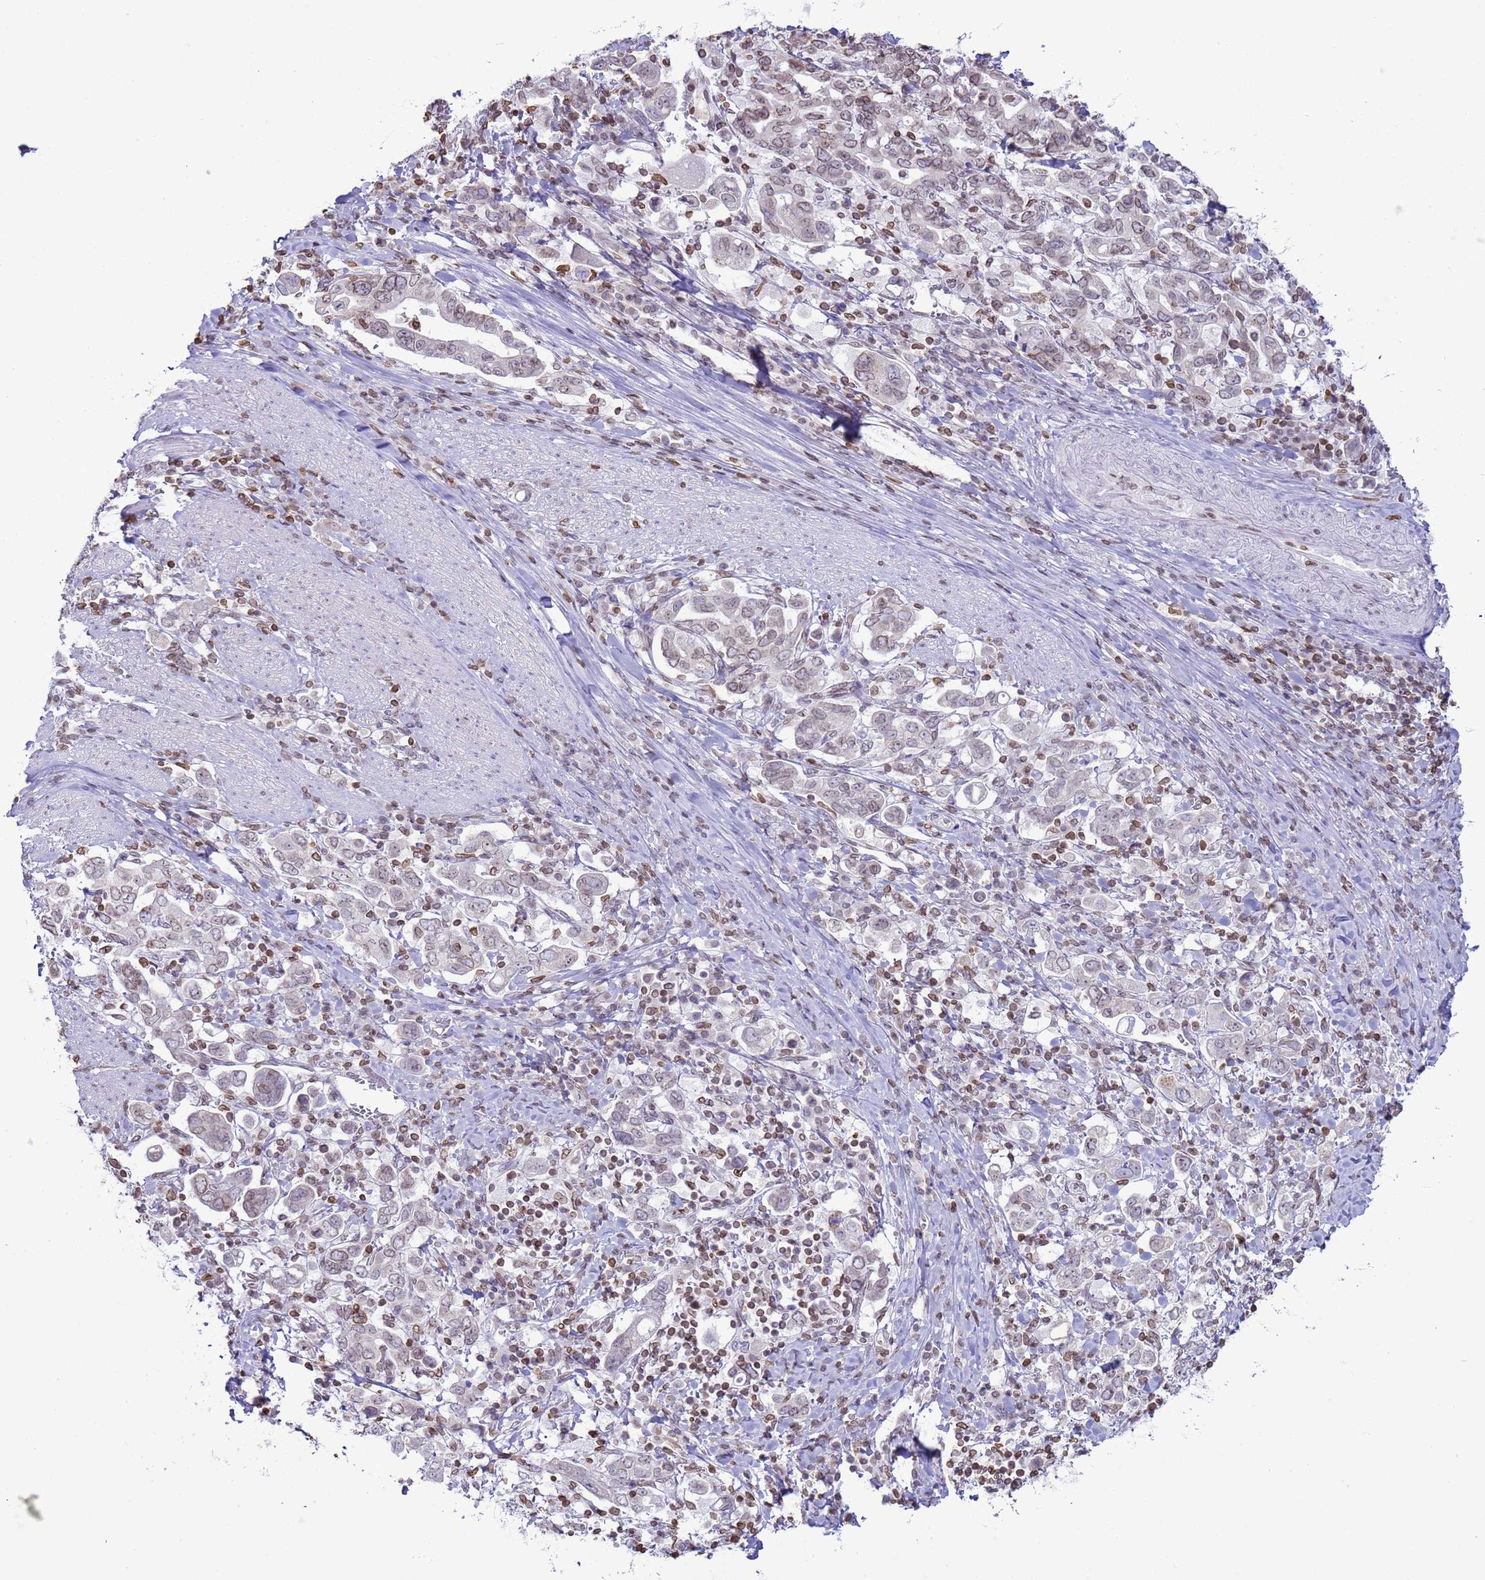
{"staining": {"intensity": "weak", "quantity": "<25%", "location": "cytoplasmic/membranous,nuclear"}, "tissue": "stomach cancer", "cell_type": "Tumor cells", "image_type": "cancer", "snomed": [{"axis": "morphology", "description": "Adenocarcinoma, NOS"}, {"axis": "topography", "description": "Stomach, upper"}], "caption": "Image shows no protein staining in tumor cells of stomach adenocarcinoma tissue. (IHC, brightfield microscopy, high magnification).", "gene": "DHX37", "patient": {"sex": "male", "age": 62}}